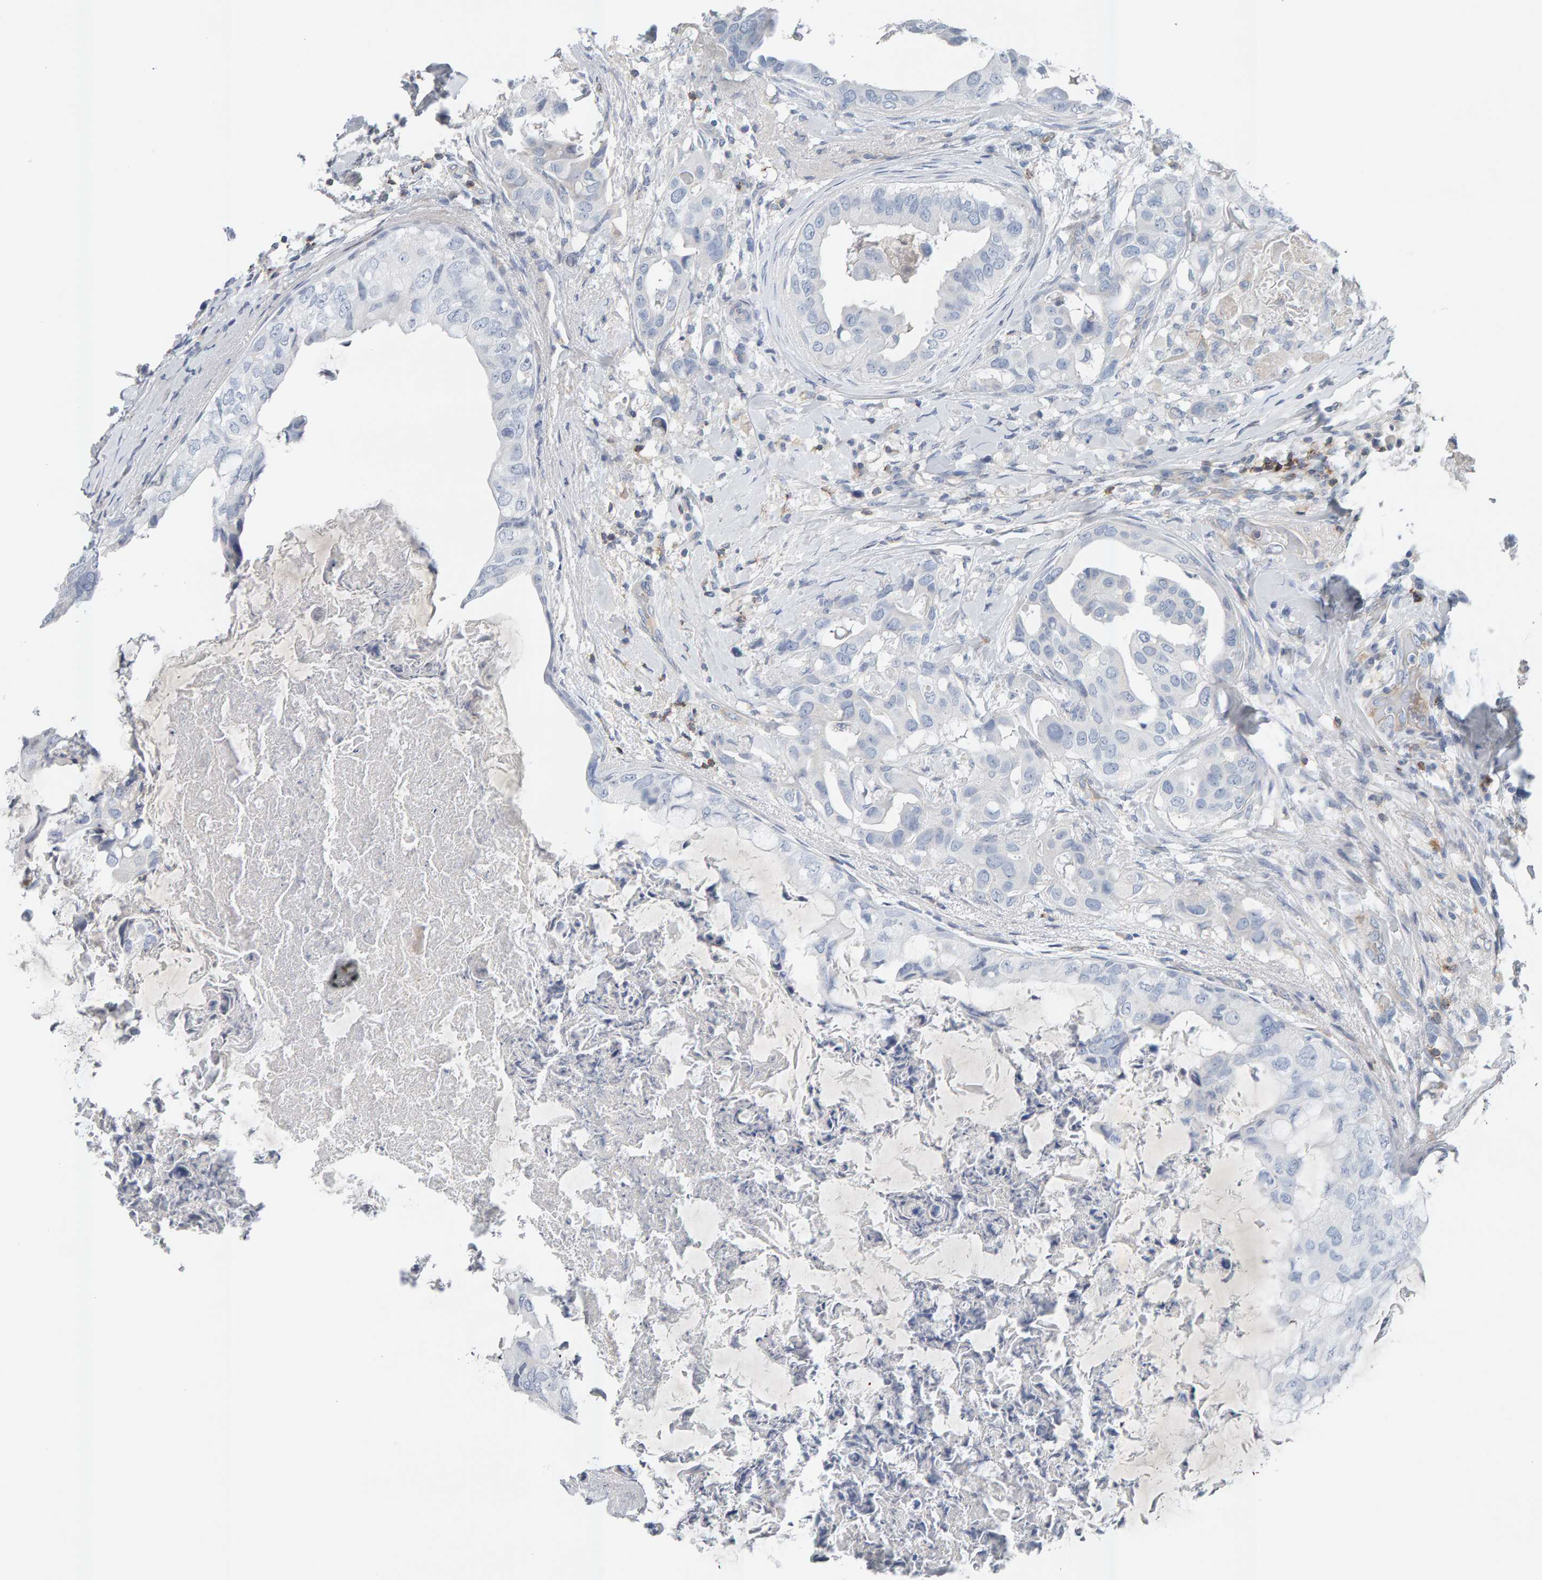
{"staining": {"intensity": "negative", "quantity": "none", "location": "none"}, "tissue": "breast cancer", "cell_type": "Tumor cells", "image_type": "cancer", "snomed": [{"axis": "morphology", "description": "Duct carcinoma"}, {"axis": "topography", "description": "Breast"}], "caption": "This is an immunohistochemistry image of breast cancer (infiltrating ductal carcinoma). There is no staining in tumor cells.", "gene": "FYN", "patient": {"sex": "female", "age": 40}}